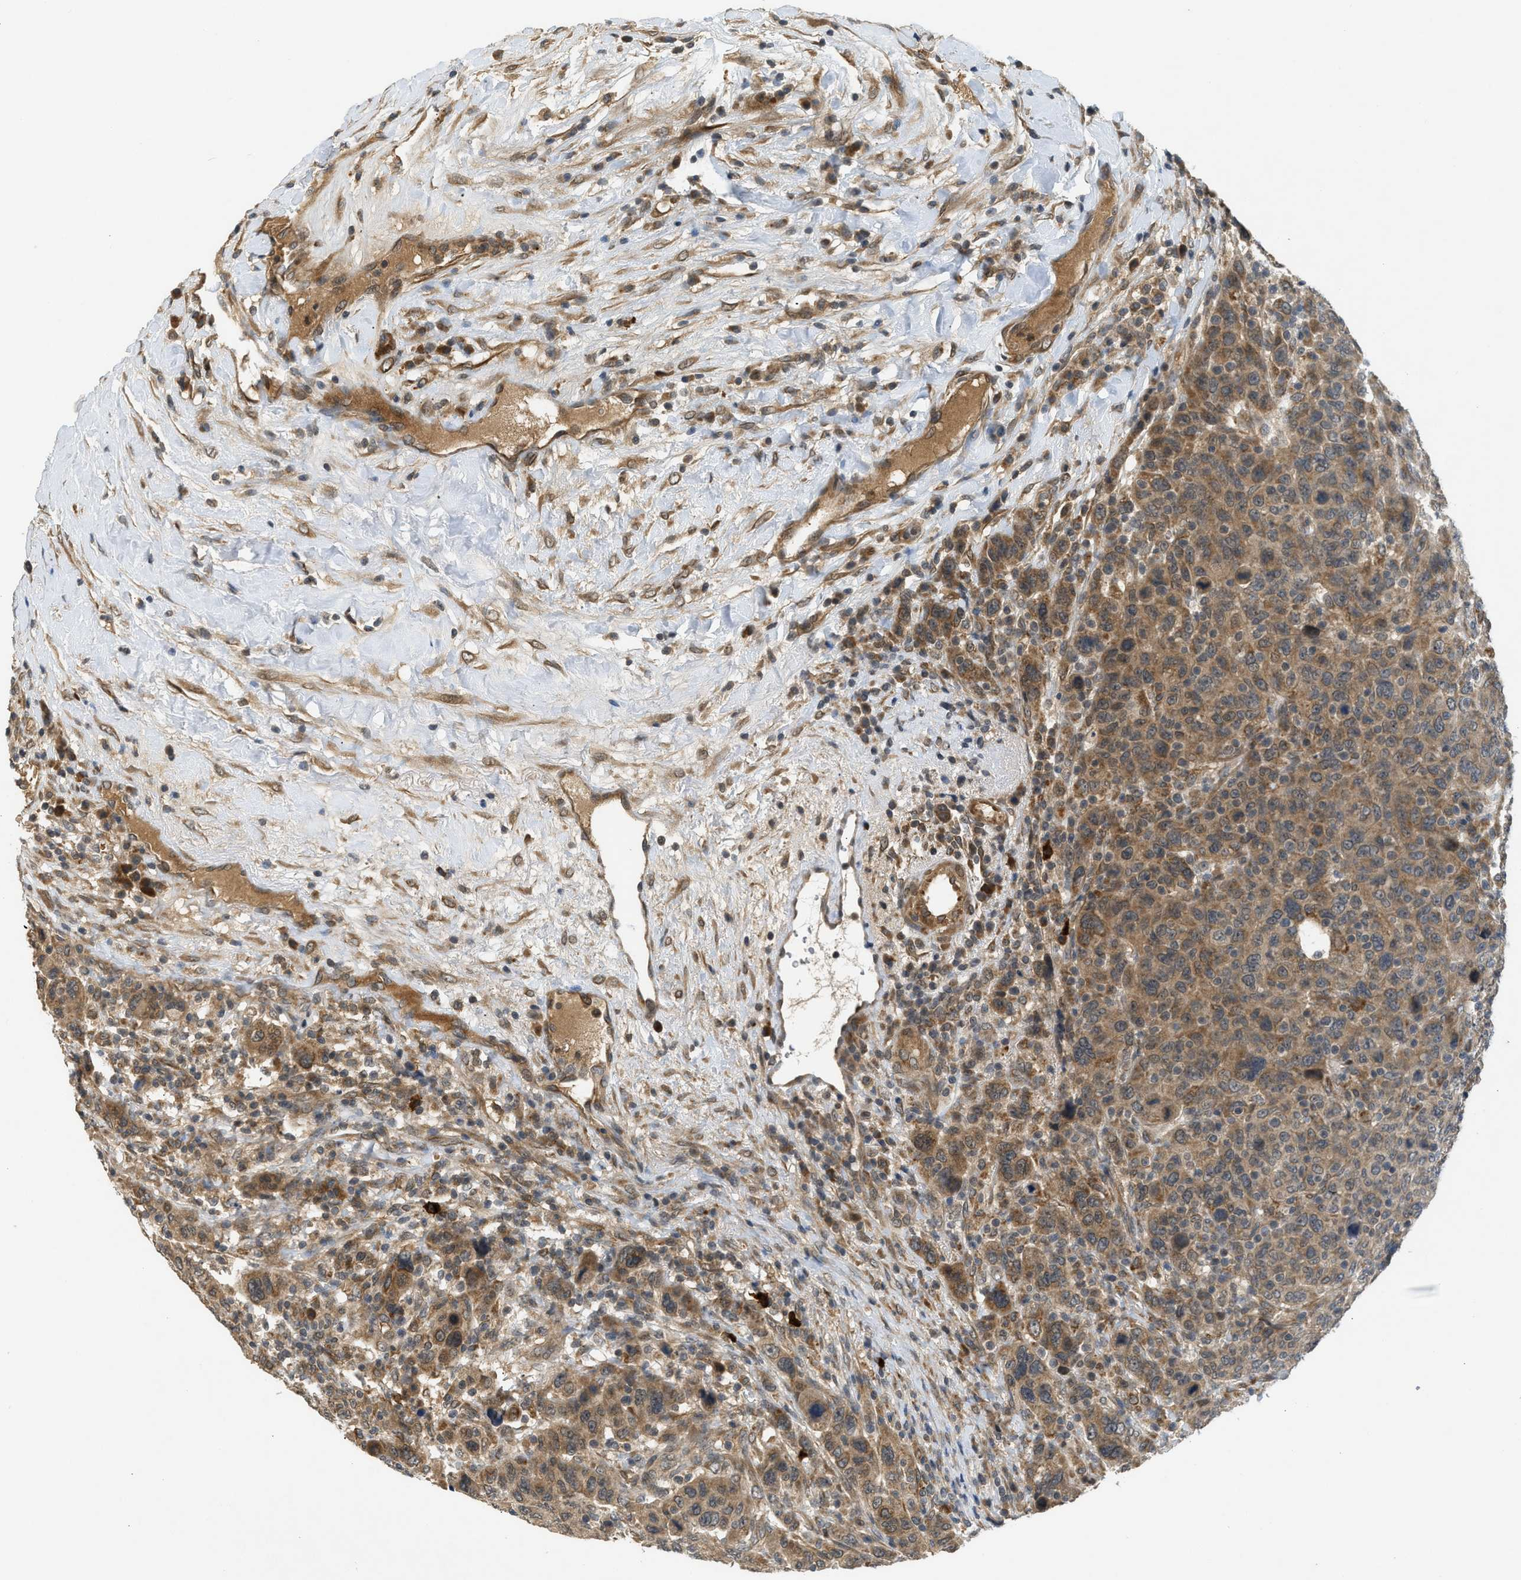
{"staining": {"intensity": "moderate", "quantity": ">75%", "location": "cytoplasmic/membranous"}, "tissue": "breast cancer", "cell_type": "Tumor cells", "image_type": "cancer", "snomed": [{"axis": "morphology", "description": "Duct carcinoma"}, {"axis": "topography", "description": "Breast"}], "caption": "An image of human breast intraductal carcinoma stained for a protein exhibits moderate cytoplasmic/membranous brown staining in tumor cells.", "gene": "ADCY8", "patient": {"sex": "female", "age": 37}}